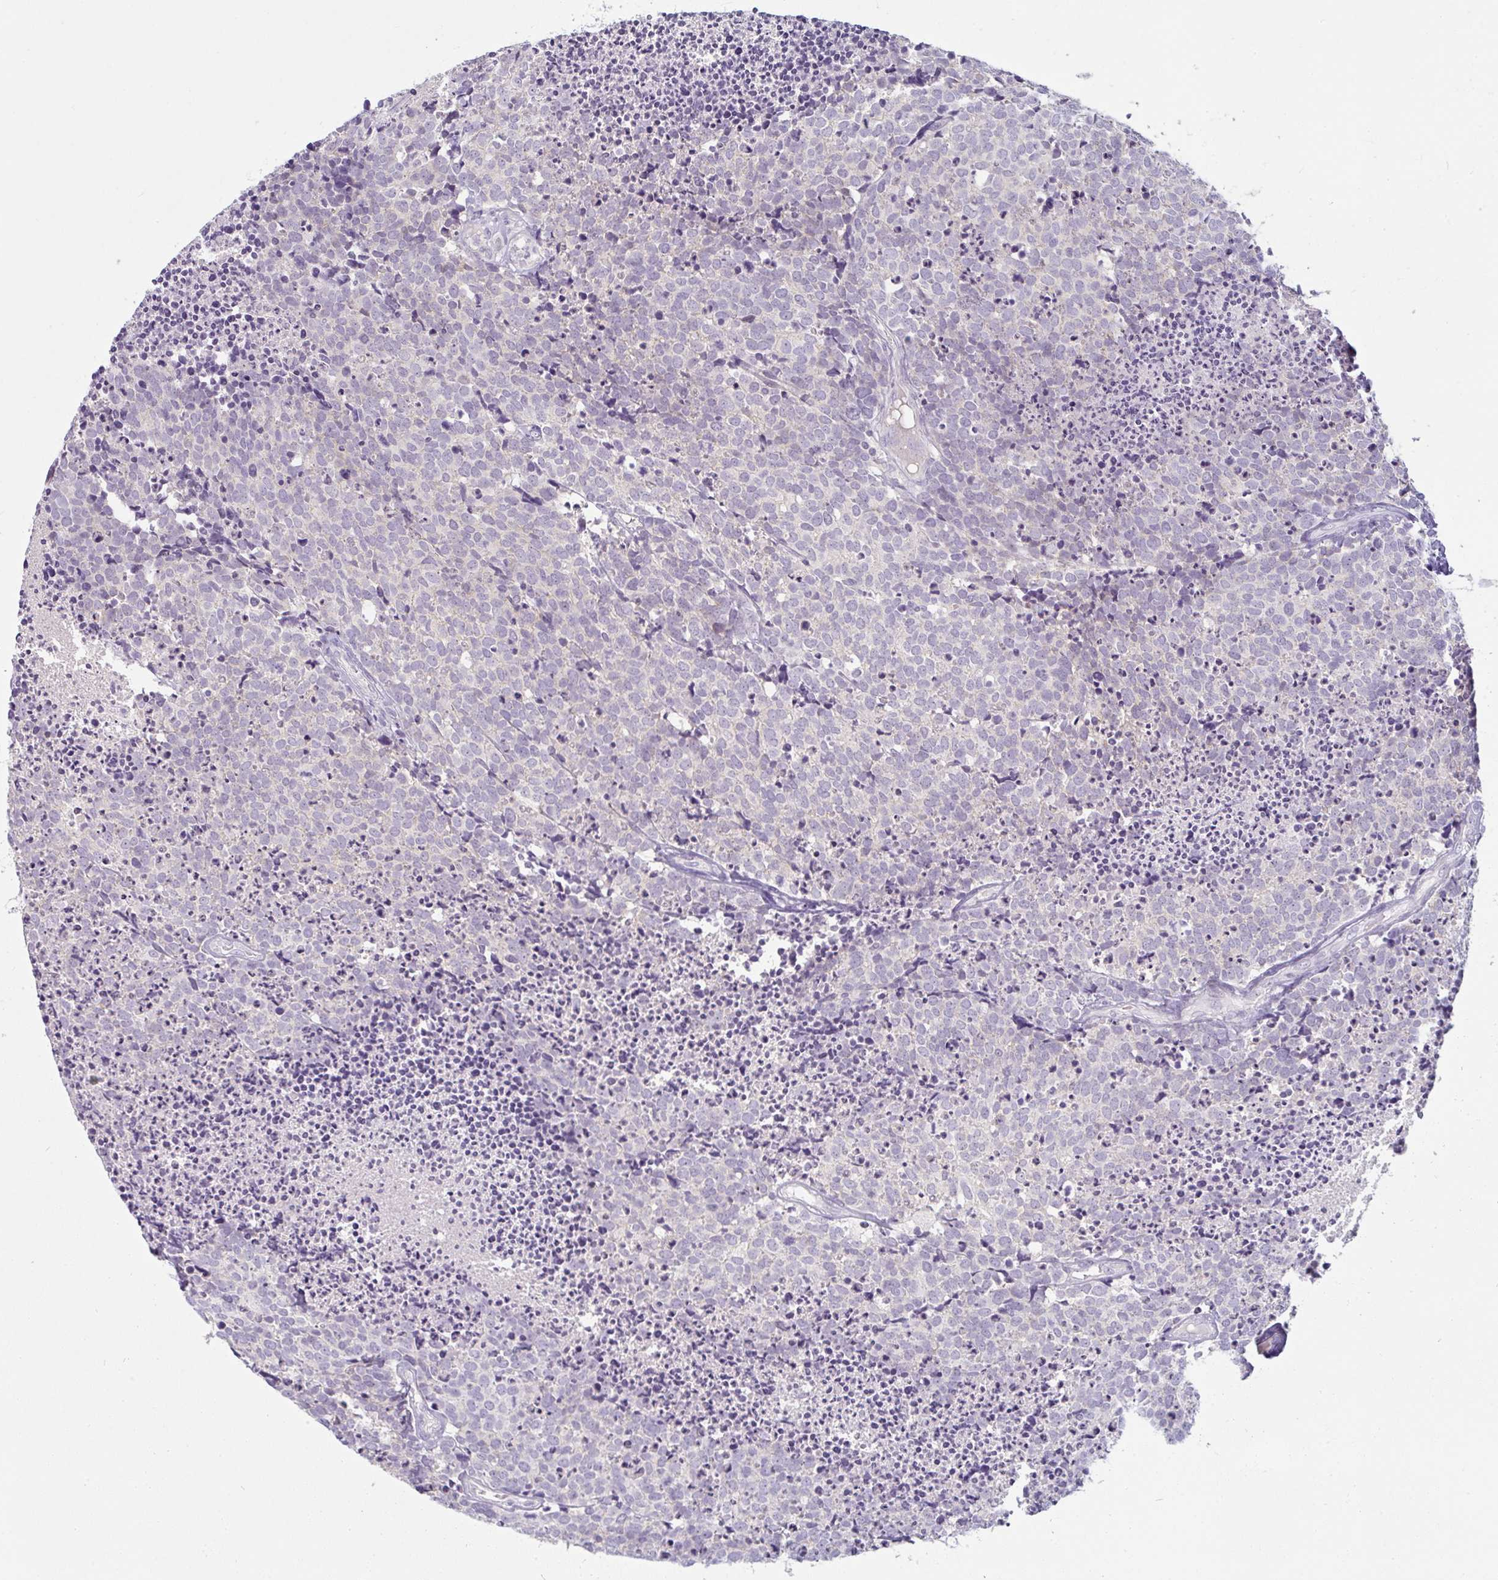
{"staining": {"intensity": "negative", "quantity": "none", "location": "none"}, "tissue": "carcinoid", "cell_type": "Tumor cells", "image_type": "cancer", "snomed": [{"axis": "morphology", "description": "Carcinoid, malignant, NOS"}, {"axis": "topography", "description": "Skin"}], "caption": "This image is of malignant carcinoid stained with IHC to label a protein in brown with the nuclei are counter-stained blue. There is no expression in tumor cells.", "gene": "PPFIA4", "patient": {"sex": "female", "age": 79}}